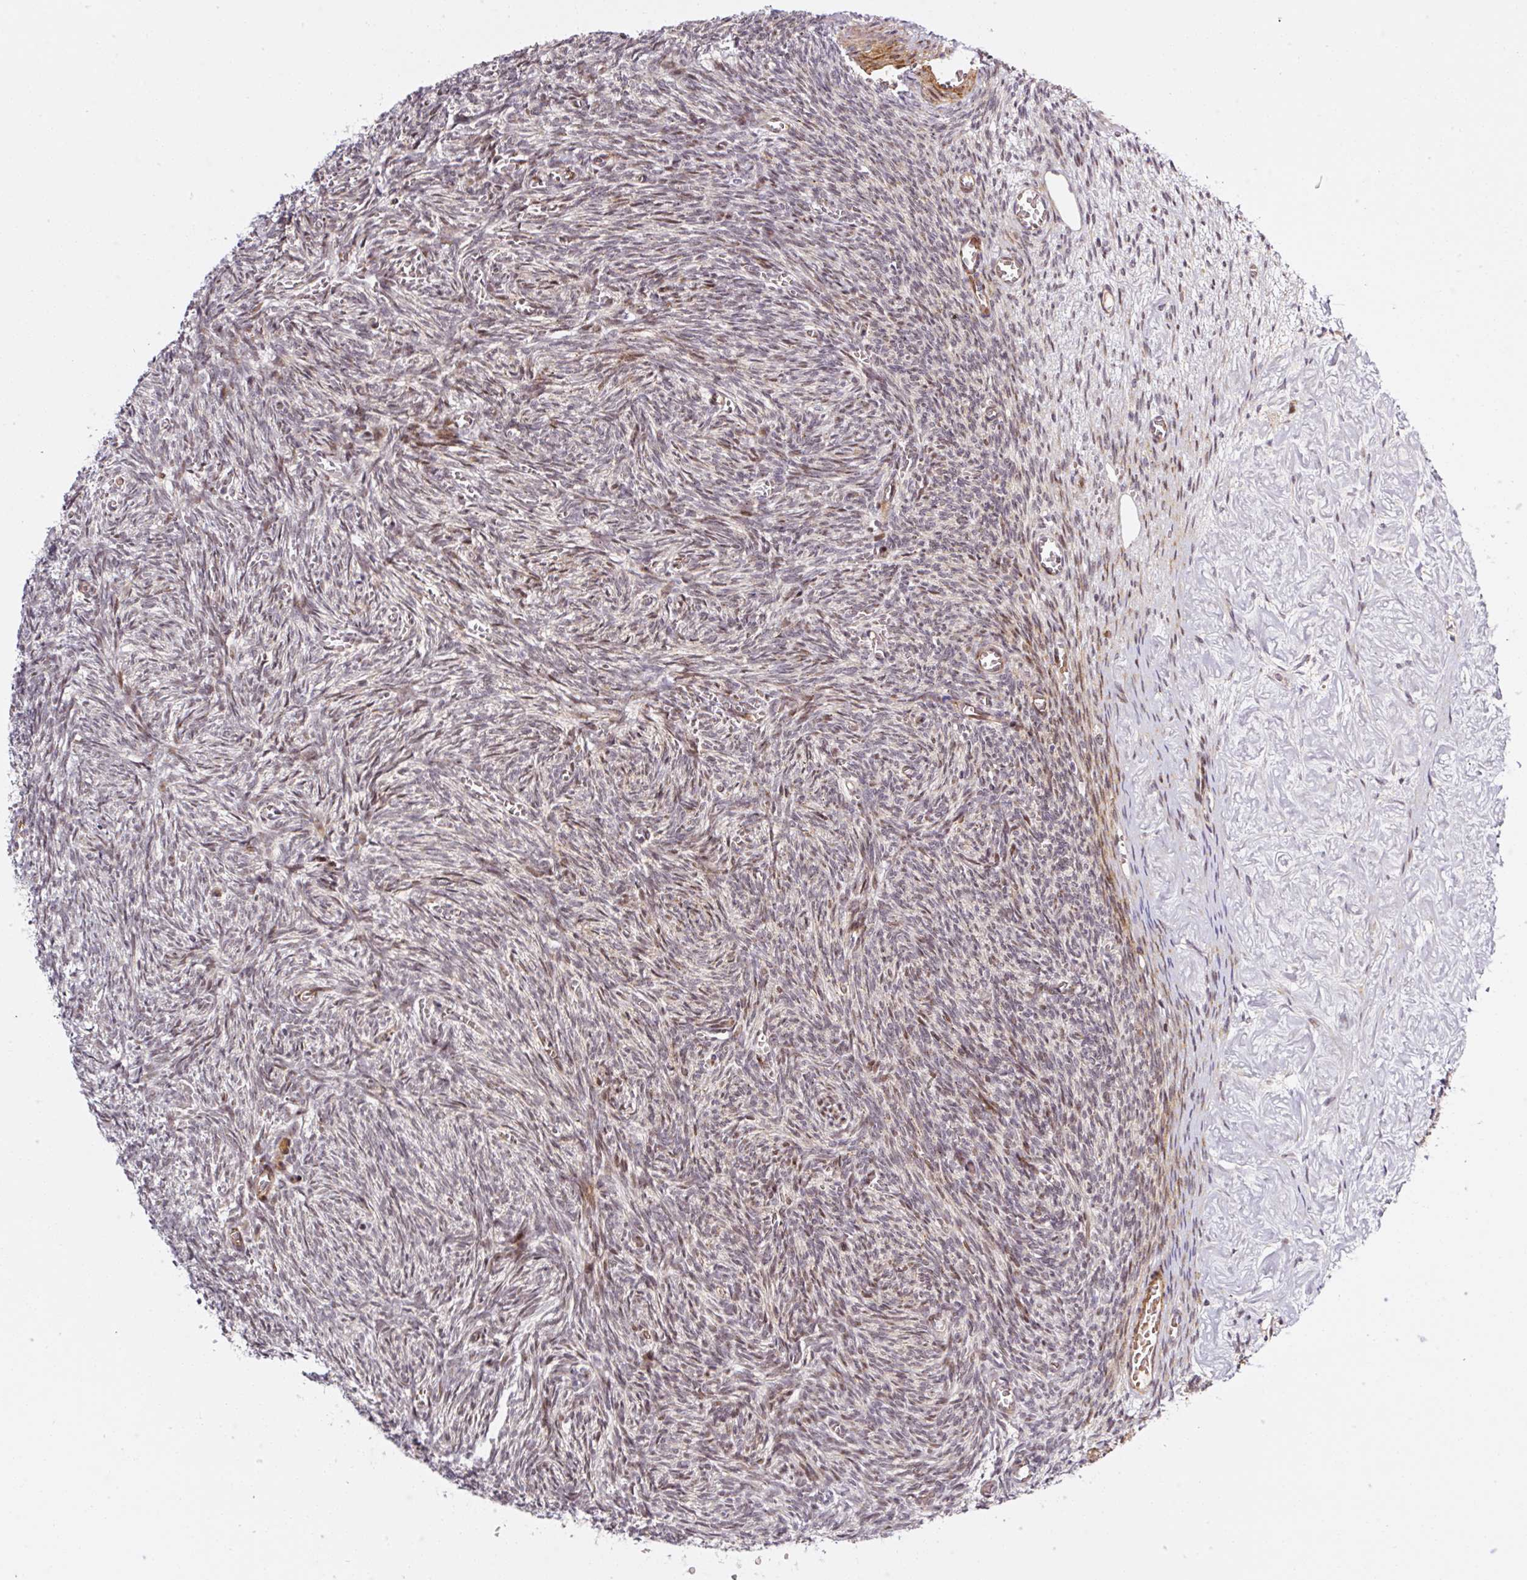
{"staining": {"intensity": "weak", "quantity": ">75%", "location": "cytoplasmic/membranous"}, "tissue": "ovary", "cell_type": "Follicle cells", "image_type": "normal", "snomed": [{"axis": "morphology", "description": "Normal tissue, NOS"}, {"axis": "topography", "description": "Ovary"}], "caption": "Approximately >75% of follicle cells in unremarkable human ovary show weak cytoplasmic/membranous protein staining as visualized by brown immunohistochemical staining.", "gene": "ANKRD20A1", "patient": {"sex": "female", "age": 67}}